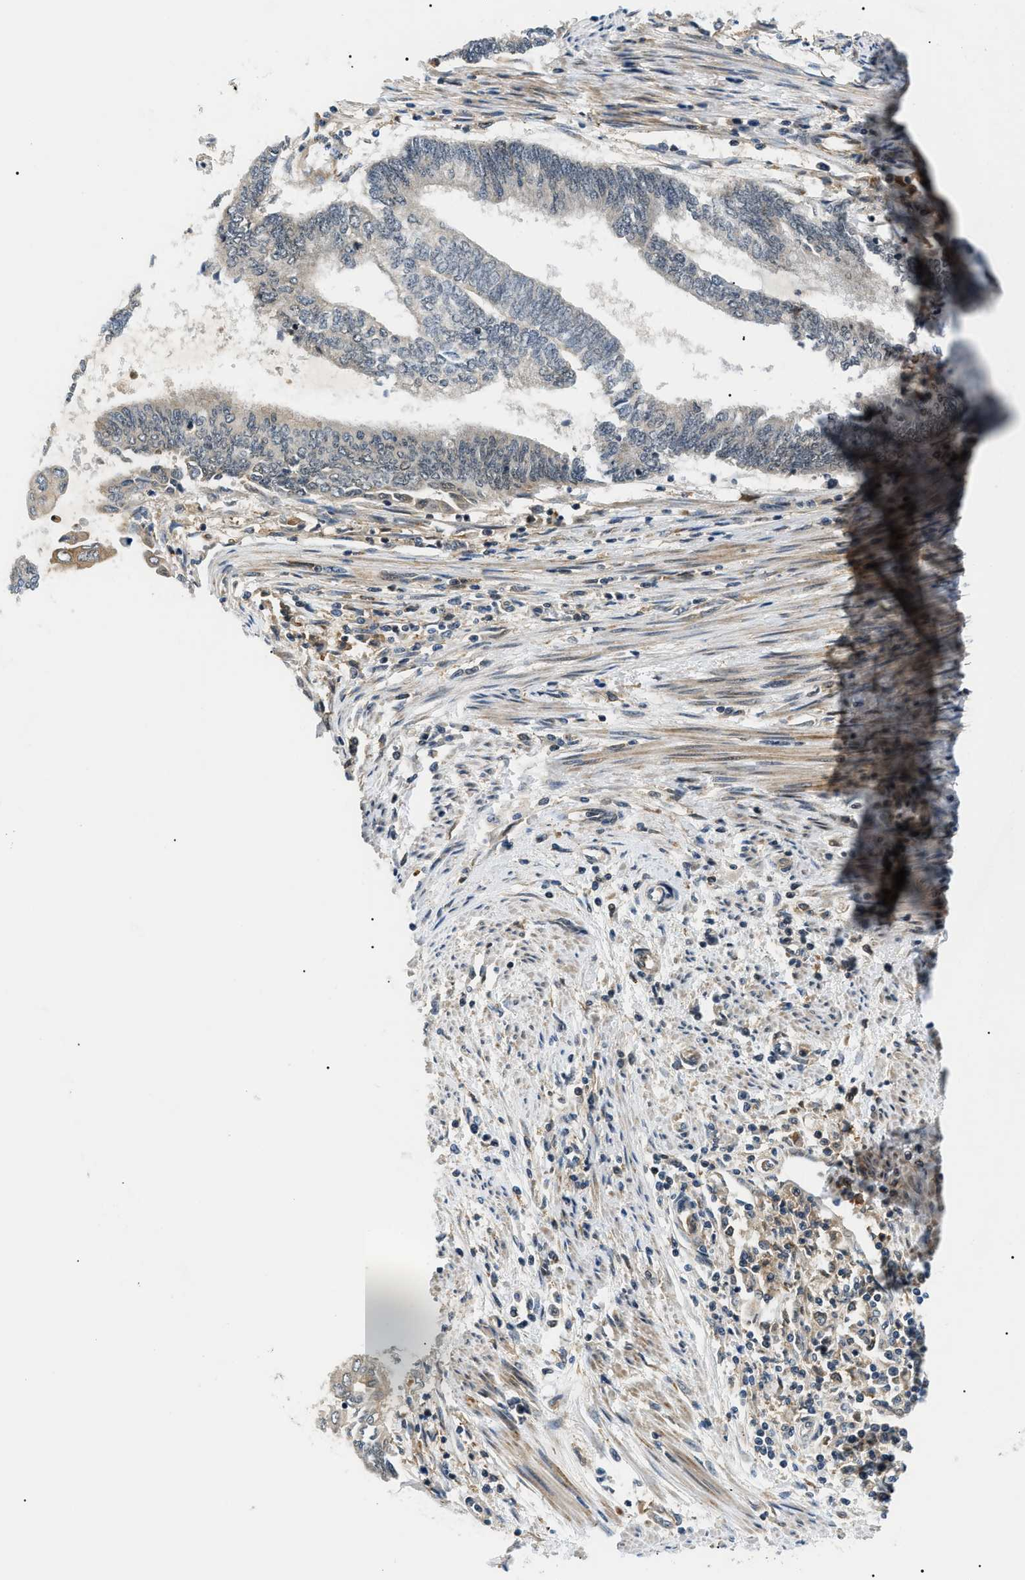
{"staining": {"intensity": "negative", "quantity": "none", "location": "none"}, "tissue": "endometrial cancer", "cell_type": "Tumor cells", "image_type": "cancer", "snomed": [{"axis": "morphology", "description": "Adenocarcinoma, NOS"}, {"axis": "topography", "description": "Uterus"}, {"axis": "topography", "description": "Endometrium"}], "caption": "This is a image of IHC staining of endometrial adenocarcinoma, which shows no positivity in tumor cells. (DAB immunohistochemistry (IHC) visualized using brightfield microscopy, high magnification).", "gene": "RBM15", "patient": {"sex": "female", "age": 70}}